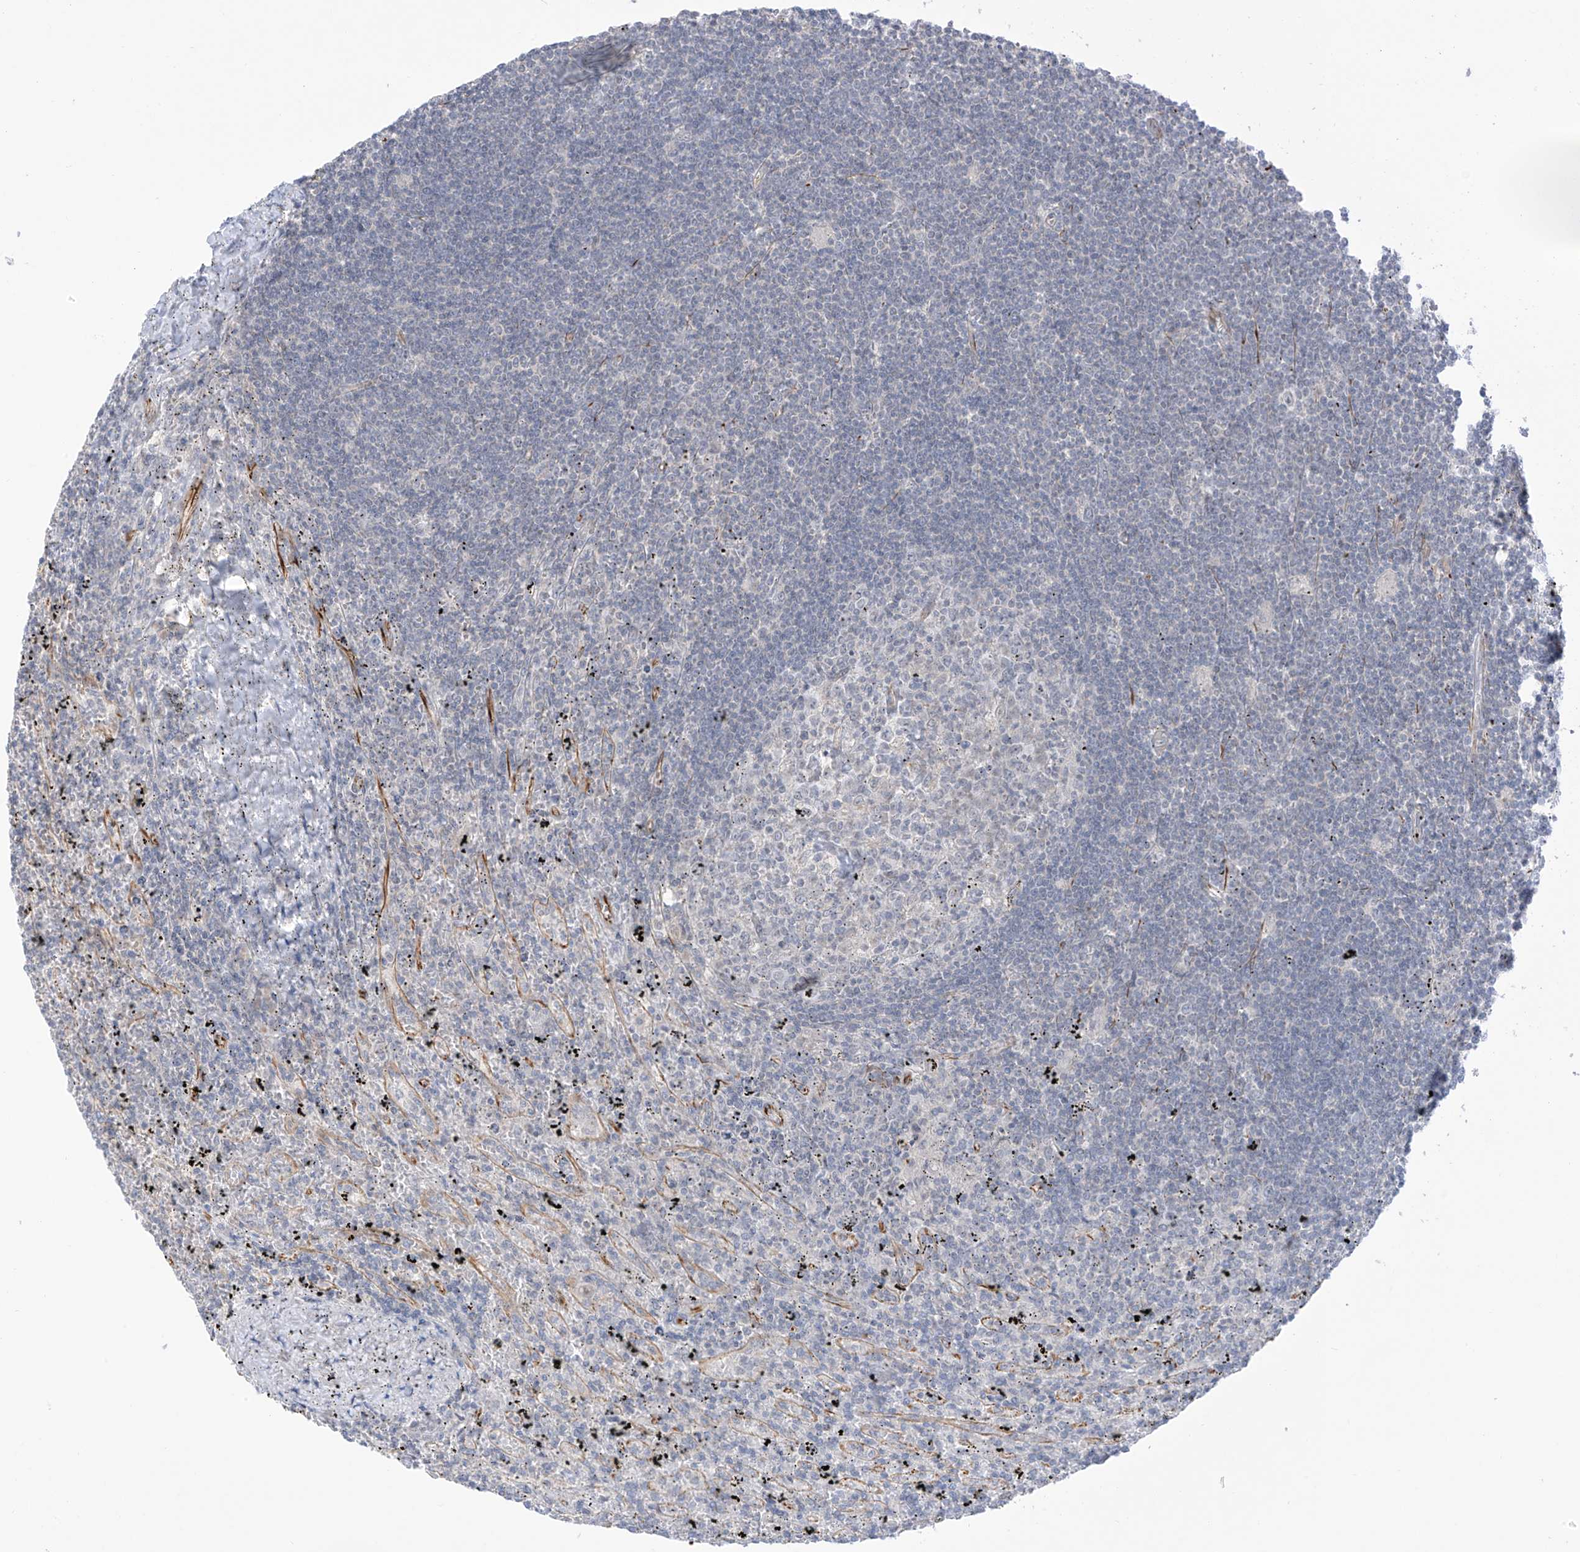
{"staining": {"intensity": "negative", "quantity": "none", "location": "none"}, "tissue": "lymphoma", "cell_type": "Tumor cells", "image_type": "cancer", "snomed": [{"axis": "morphology", "description": "Malignant lymphoma, non-Hodgkin's type, Low grade"}, {"axis": "topography", "description": "Spleen"}], "caption": "Tumor cells are negative for protein expression in human malignant lymphoma, non-Hodgkin's type (low-grade).", "gene": "HS6ST2", "patient": {"sex": "male", "age": 76}}